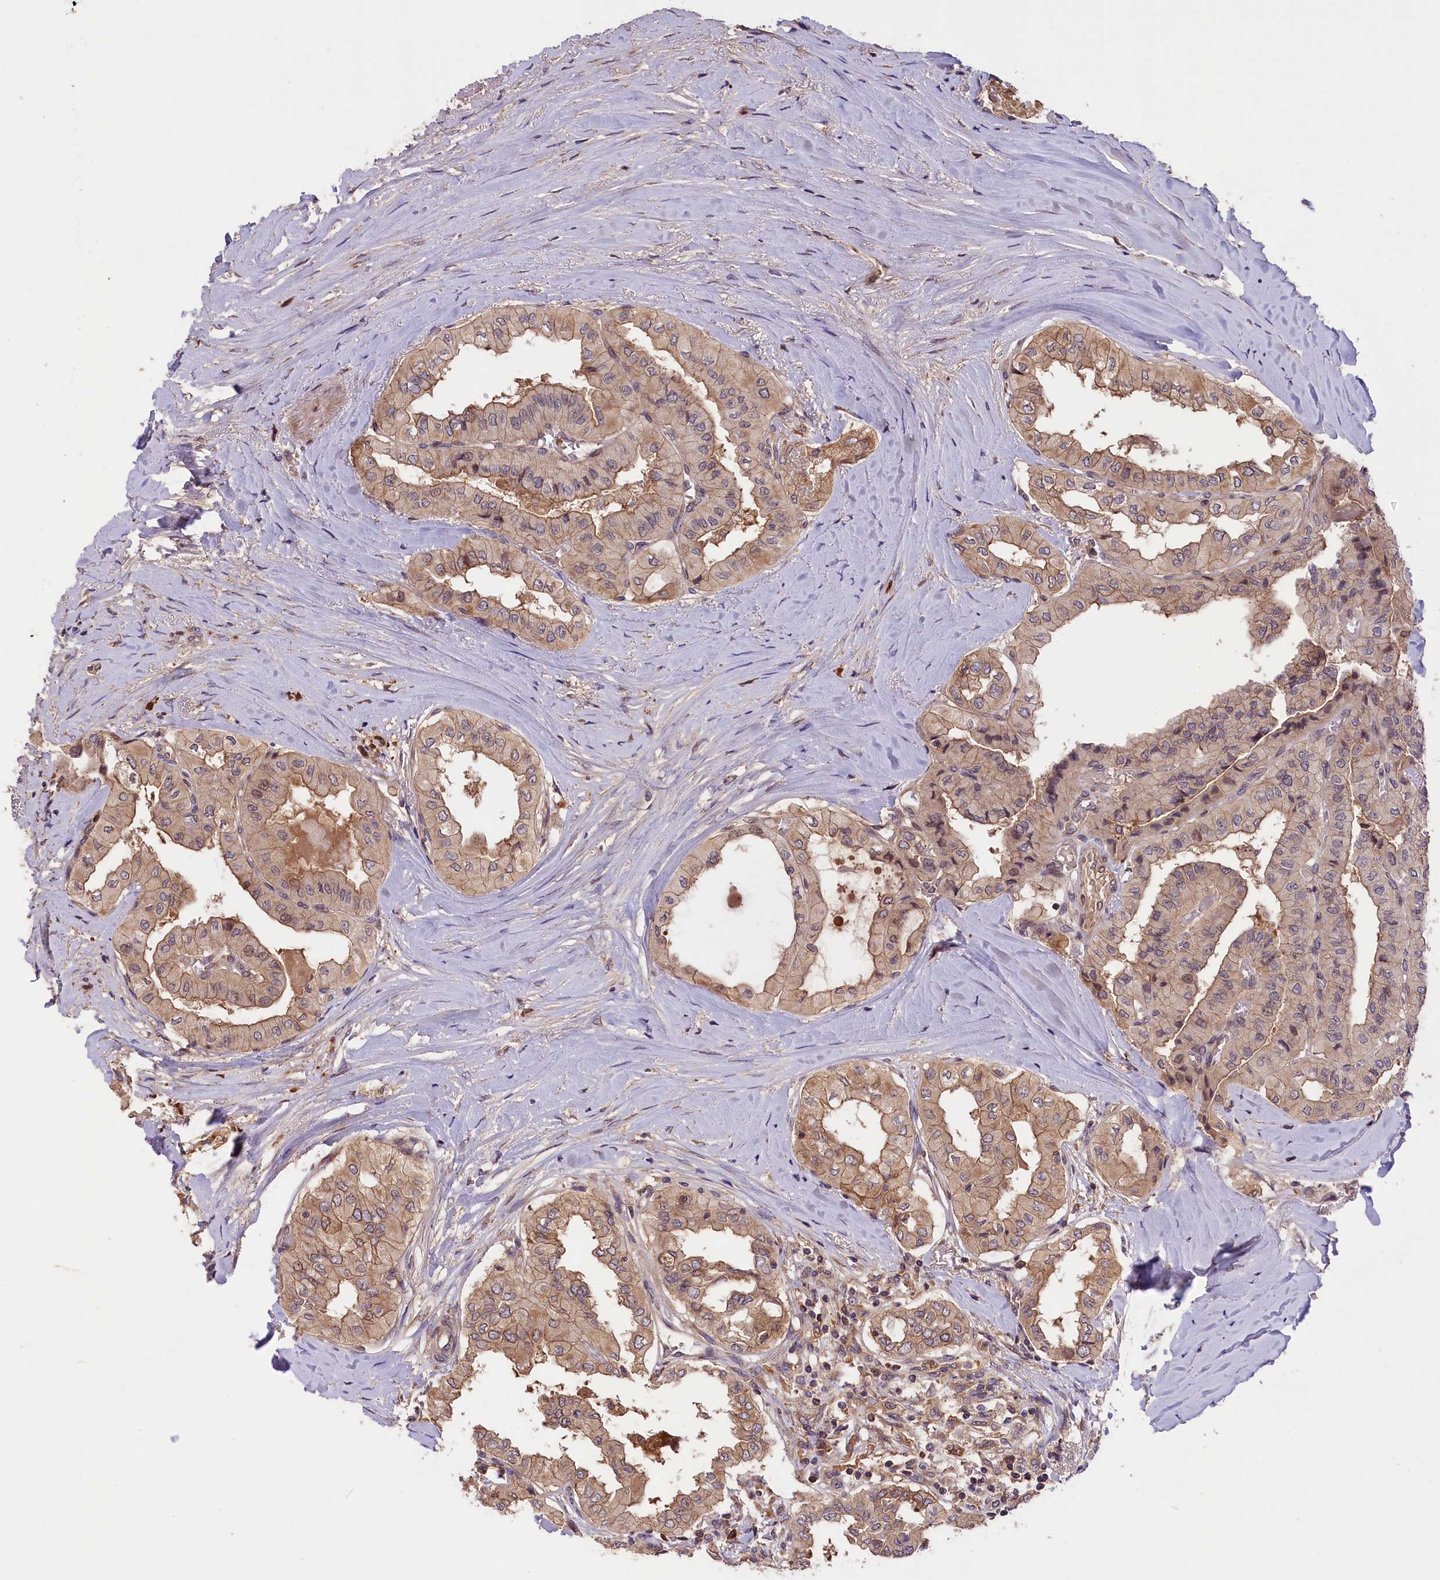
{"staining": {"intensity": "weak", "quantity": ">75%", "location": "cytoplasmic/membranous"}, "tissue": "thyroid cancer", "cell_type": "Tumor cells", "image_type": "cancer", "snomed": [{"axis": "morphology", "description": "Papillary adenocarcinoma, NOS"}, {"axis": "topography", "description": "Thyroid gland"}], "caption": "An IHC micrograph of neoplastic tissue is shown. Protein staining in brown highlights weak cytoplasmic/membranous positivity in thyroid cancer within tumor cells.", "gene": "SETD6", "patient": {"sex": "female", "age": 59}}